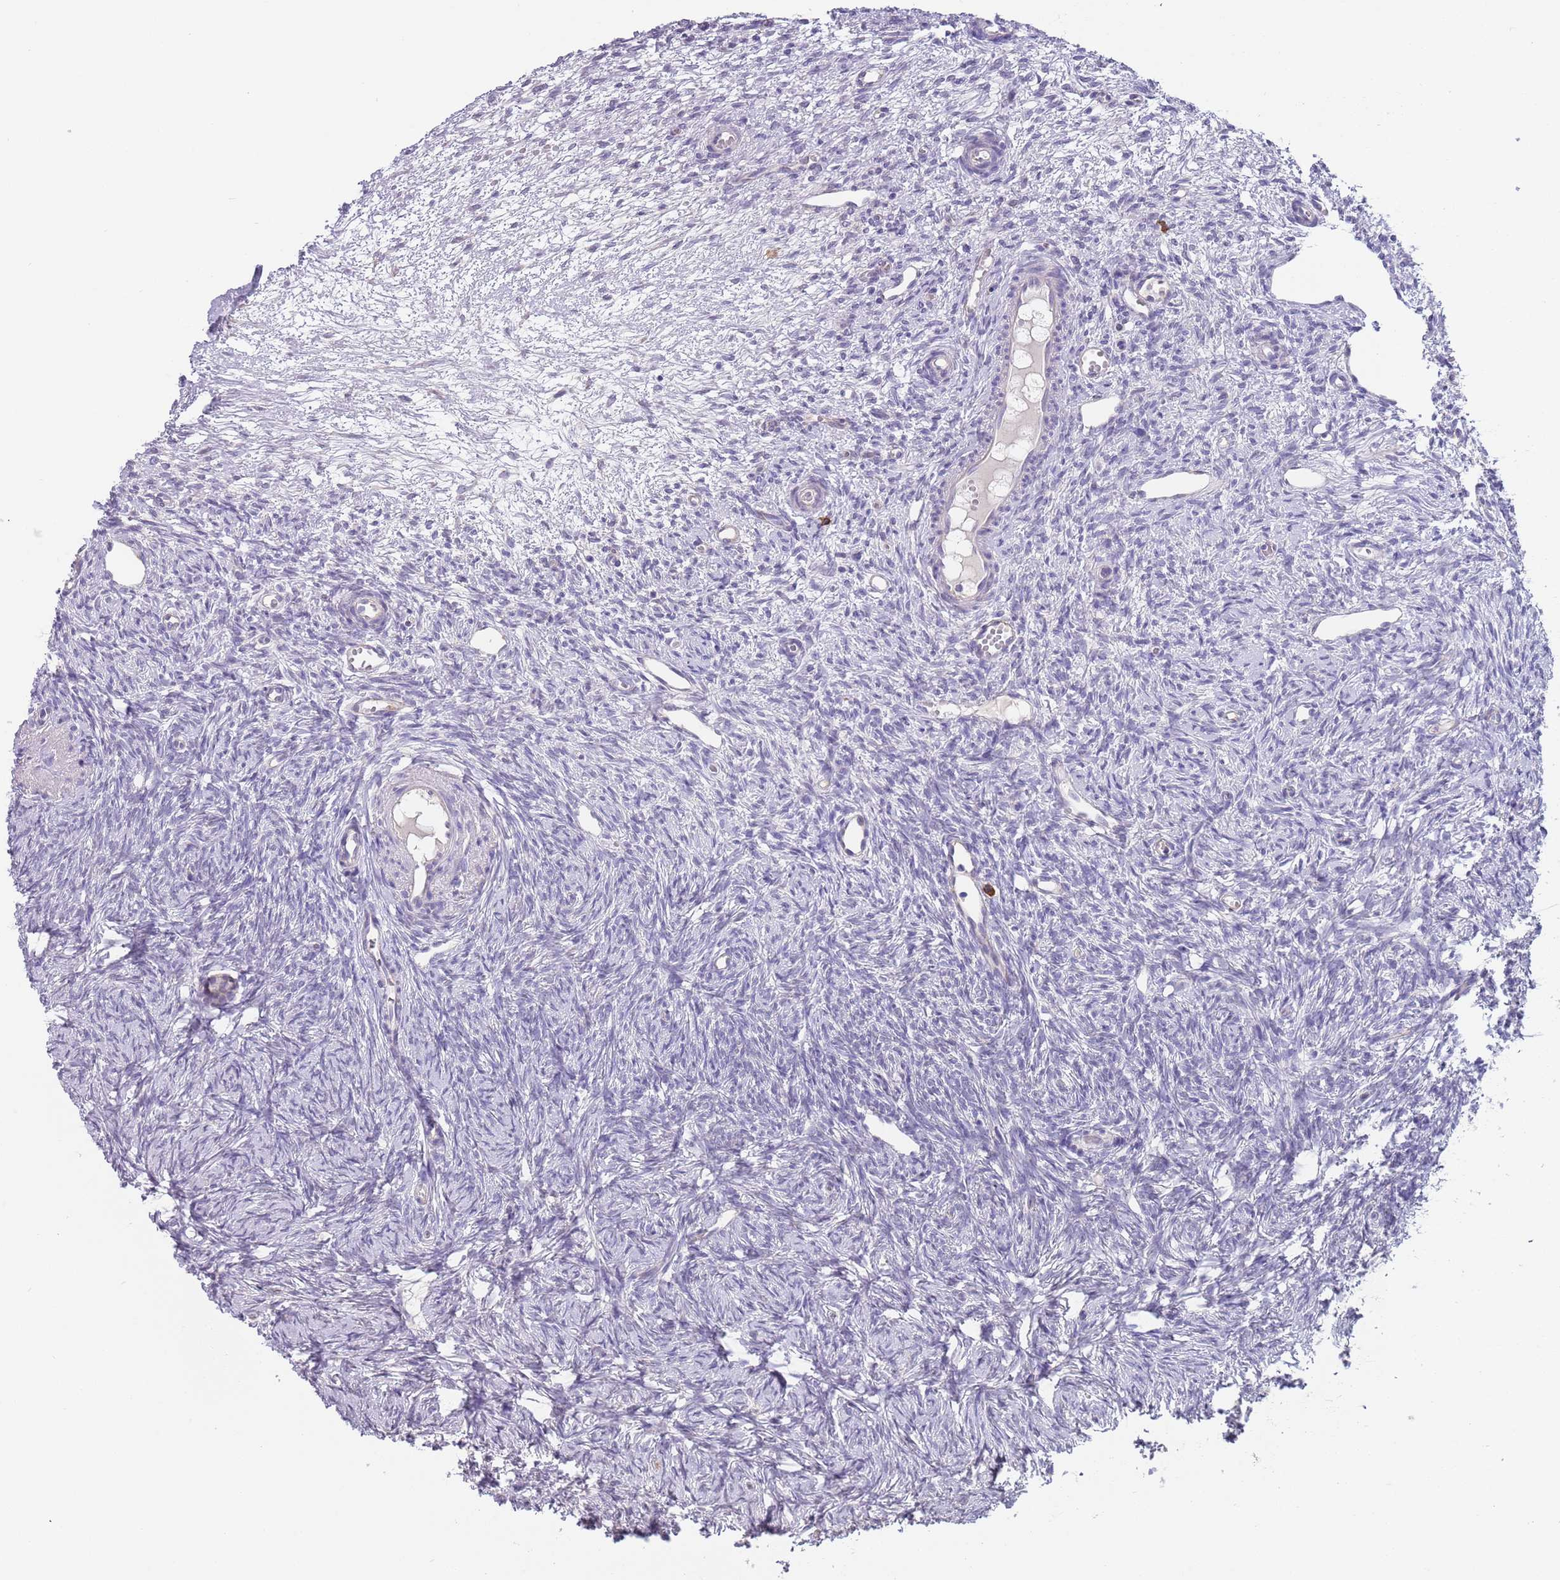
{"staining": {"intensity": "negative", "quantity": "none", "location": "none"}, "tissue": "ovary", "cell_type": "Ovarian stroma cells", "image_type": "normal", "snomed": [{"axis": "morphology", "description": "Normal tissue, NOS"}, {"axis": "topography", "description": "Ovary"}], "caption": "IHC image of benign ovary: ovary stained with DAB (3,3'-diaminobenzidine) demonstrates no significant protein staining in ovarian stroma cells.", "gene": "TNRC6C", "patient": {"sex": "female", "age": 51}}